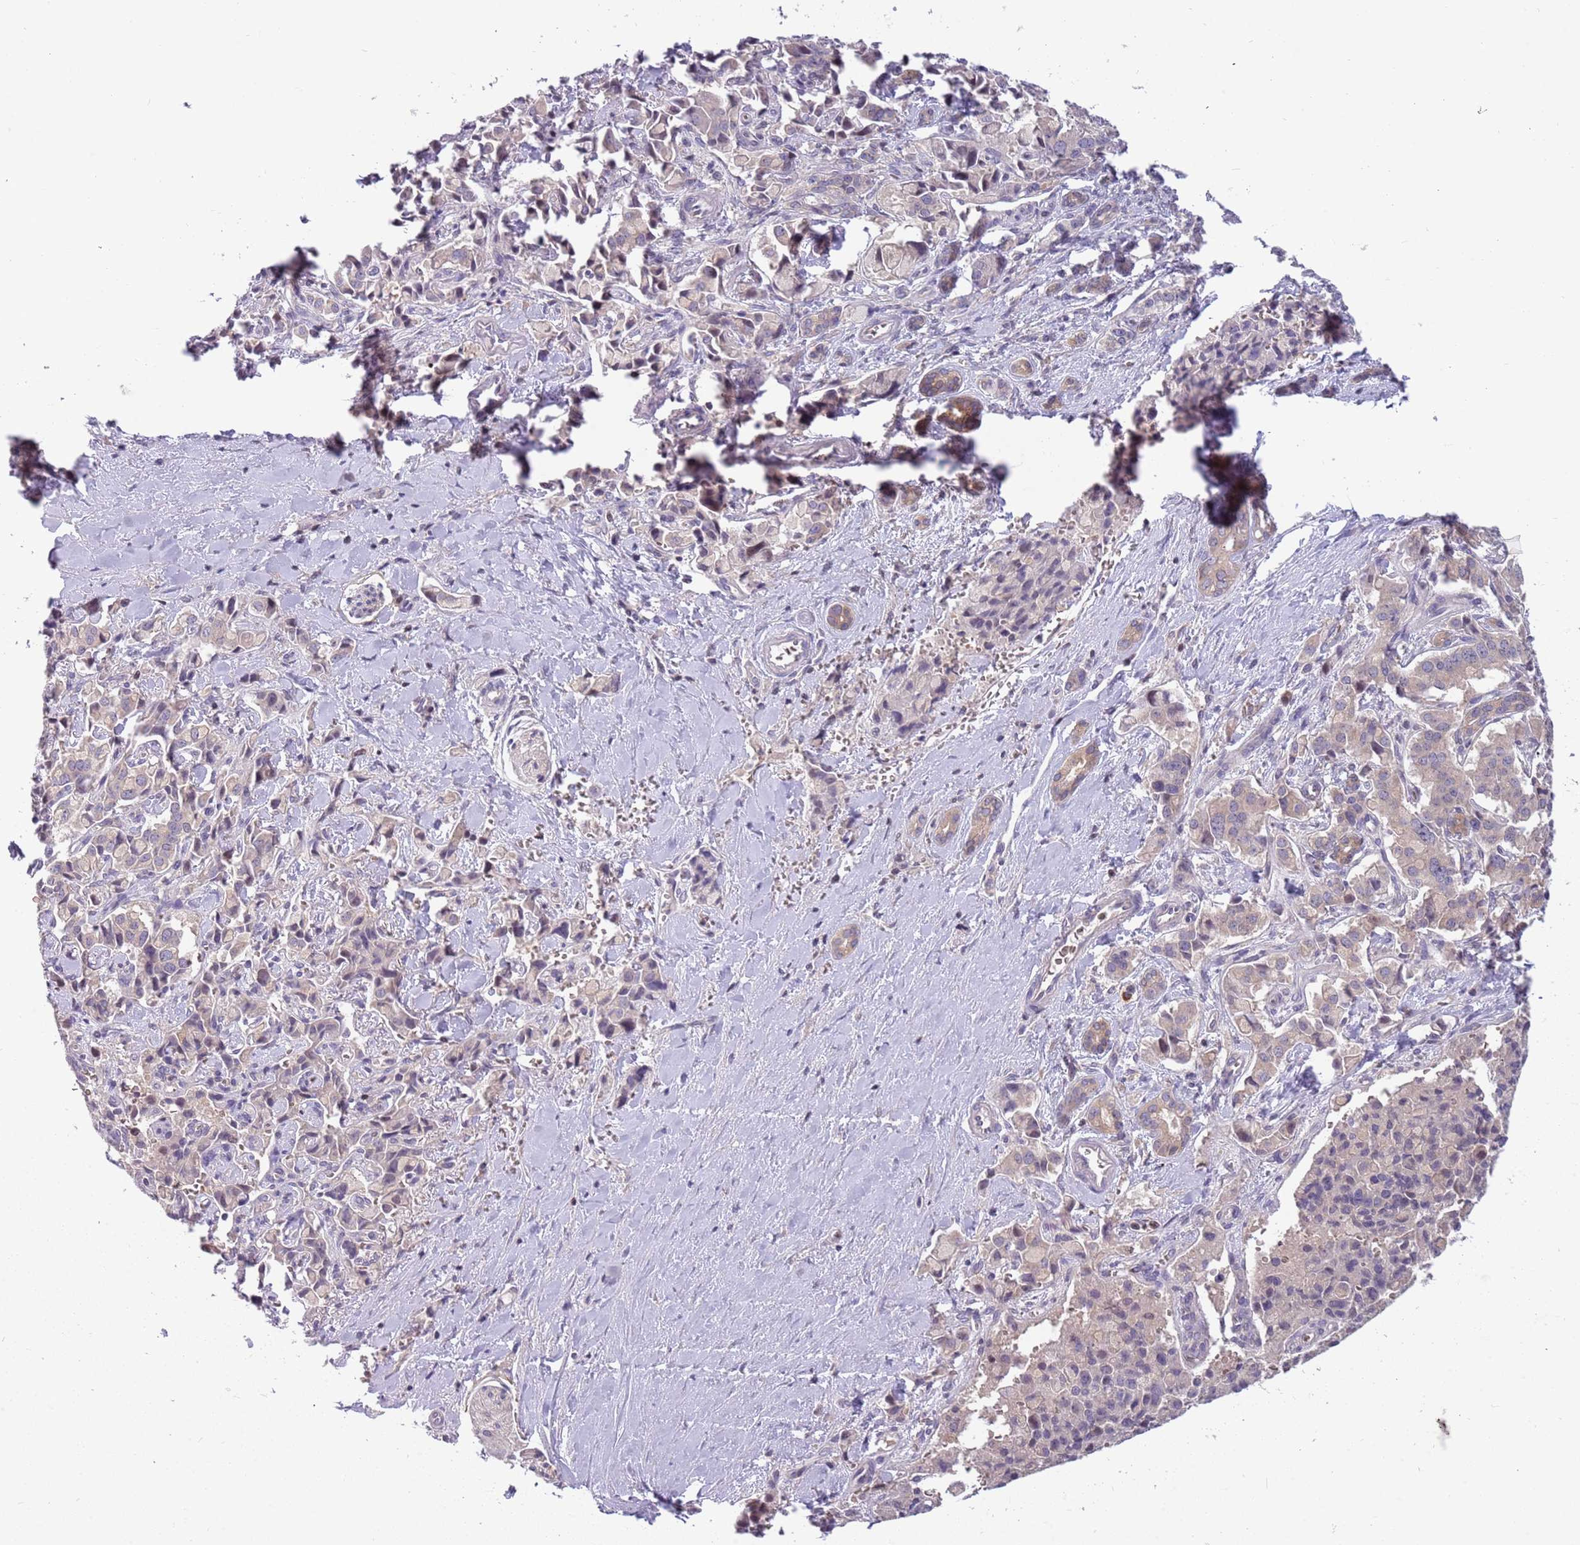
{"staining": {"intensity": "weak", "quantity": "<25%", "location": "cytoplasmic/membranous"}, "tissue": "pancreatic cancer", "cell_type": "Tumor cells", "image_type": "cancer", "snomed": [{"axis": "morphology", "description": "Adenocarcinoma, NOS"}, {"axis": "topography", "description": "Pancreas"}], "caption": "An immunohistochemistry (IHC) image of pancreatic adenocarcinoma is shown. There is no staining in tumor cells of pancreatic adenocarcinoma.", "gene": "ARHGEF5", "patient": {"sex": "male", "age": 65}}